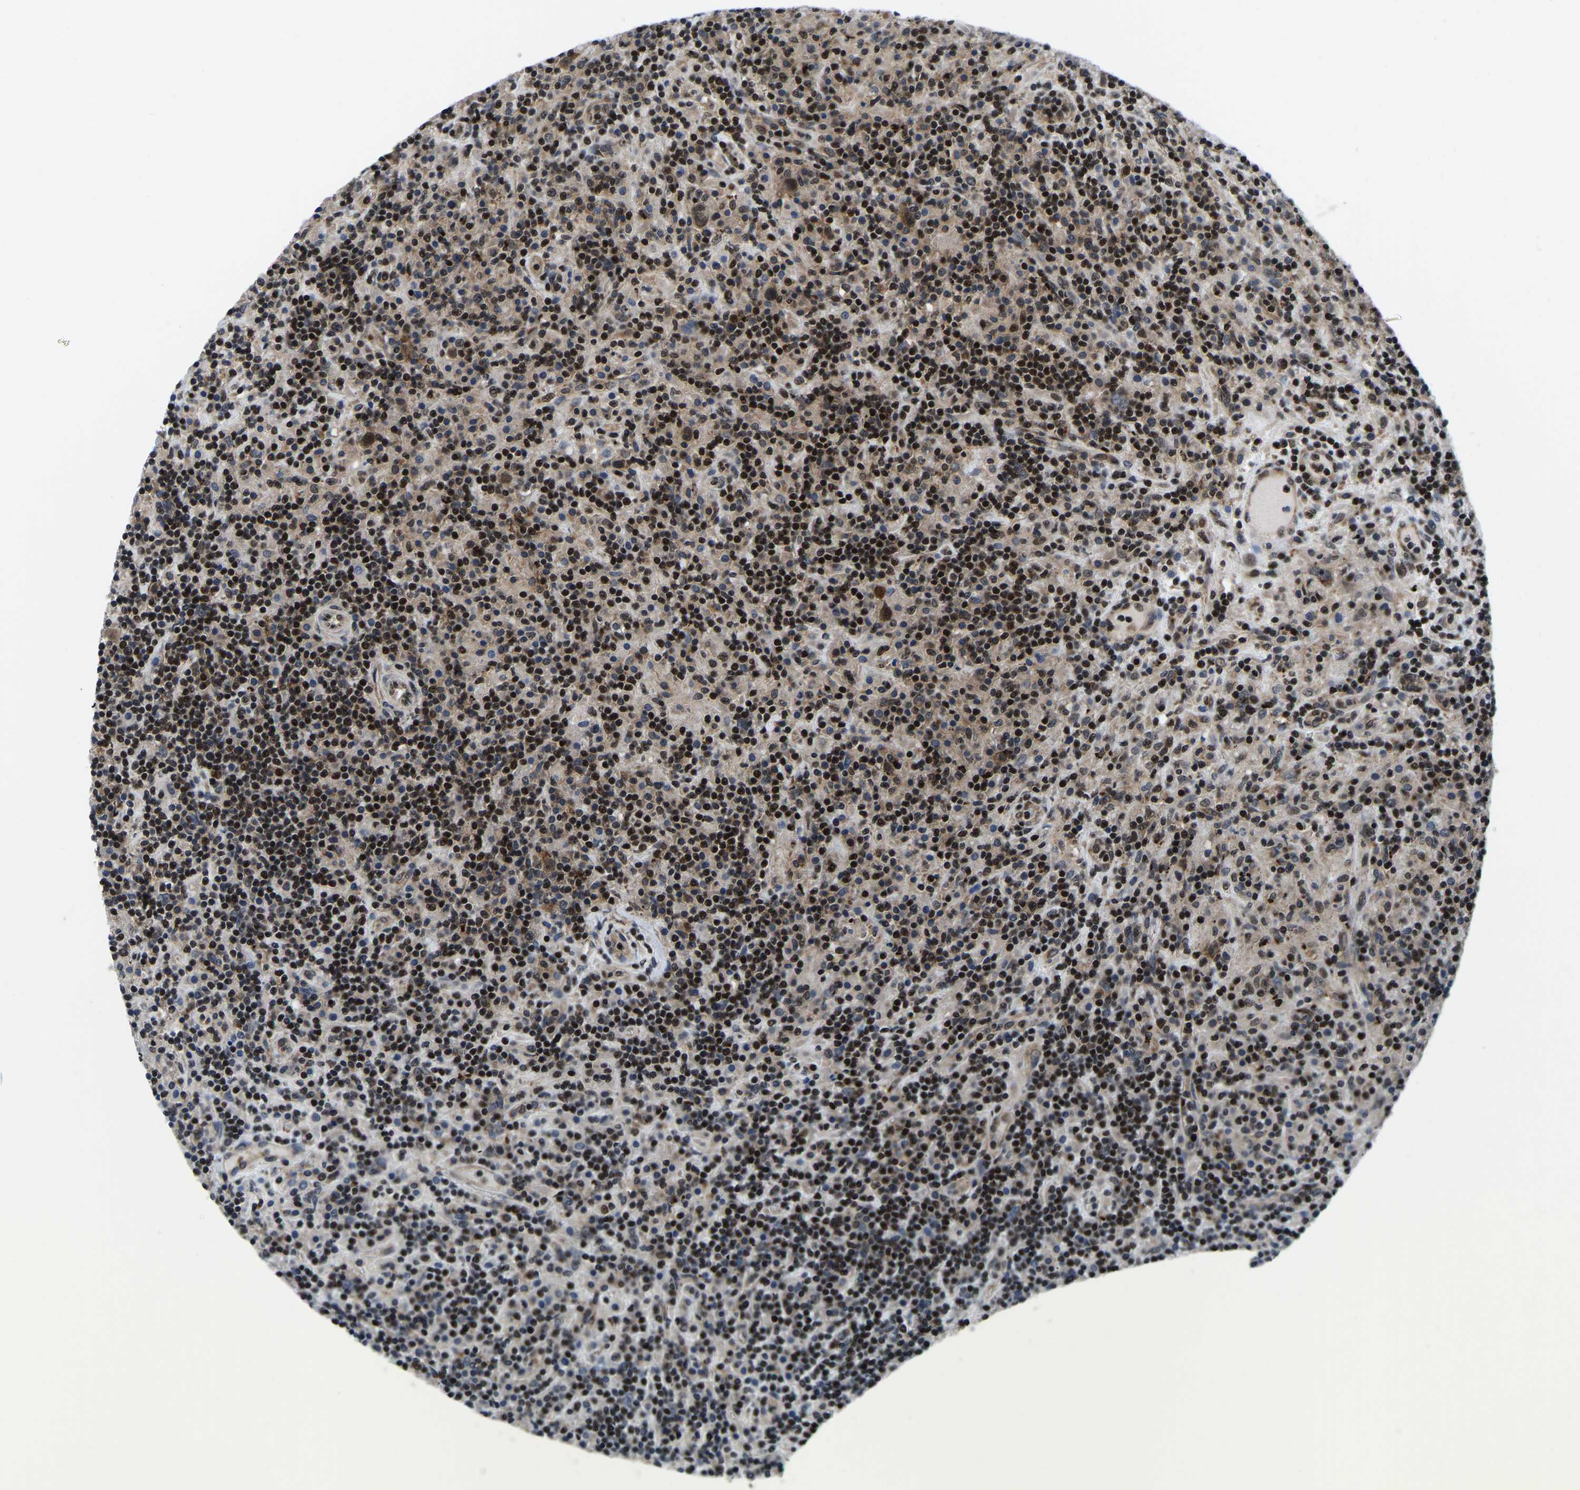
{"staining": {"intensity": "moderate", "quantity": ">75%", "location": "cytoplasmic/membranous,nuclear"}, "tissue": "lymphoma", "cell_type": "Tumor cells", "image_type": "cancer", "snomed": [{"axis": "morphology", "description": "Hodgkin's disease, NOS"}, {"axis": "topography", "description": "Lymph node"}], "caption": "Lymphoma was stained to show a protein in brown. There is medium levels of moderate cytoplasmic/membranous and nuclear positivity in about >75% of tumor cells. The staining is performed using DAB (3,3'-diaminobenzidine) brown chromogen to label protein expression. The nuclei are counter-stained blue using hematoxylin.", "gene": "DFFA", "patient": {"sex": "male", "age": 70}}